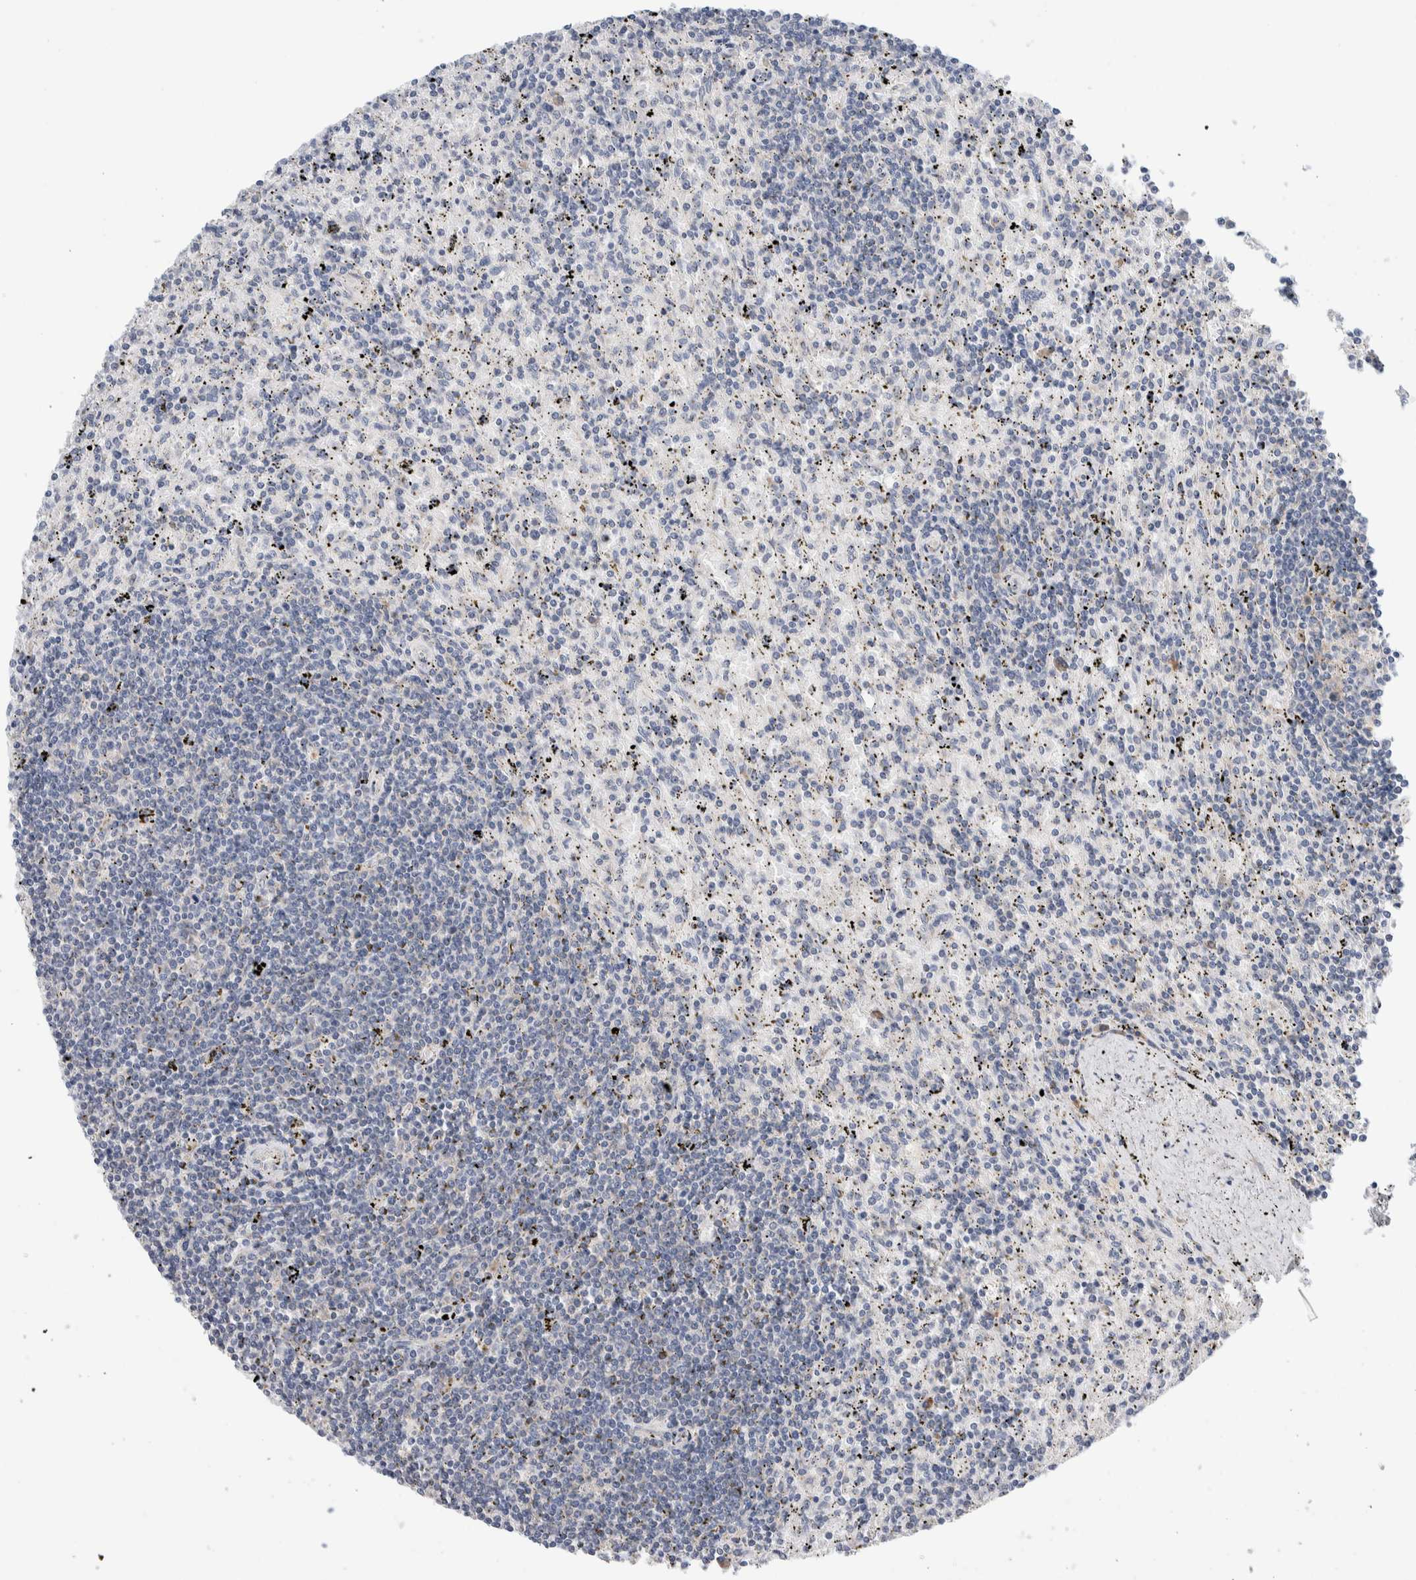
{"staining": {"intensity": "negative", "quantity": "none", "location": "none"}, "tissue": "lymphoma", "cell_type": "Tumor cells", "image_type": "cancer", "snomed": [{"axis": "morphology", "description": "Malignant lymphoma, non-Hodgkin's type, Low grade"}, {"axis": "topography", "description": "Spleen"}], "caption": "Immunohistochemistry of human low-grade malignant lymphoma, non-Hodgkin's type reveals no expression in tumor cells.", "gene": "RACK1", "patient": {"sex": "male", "age": 76}}